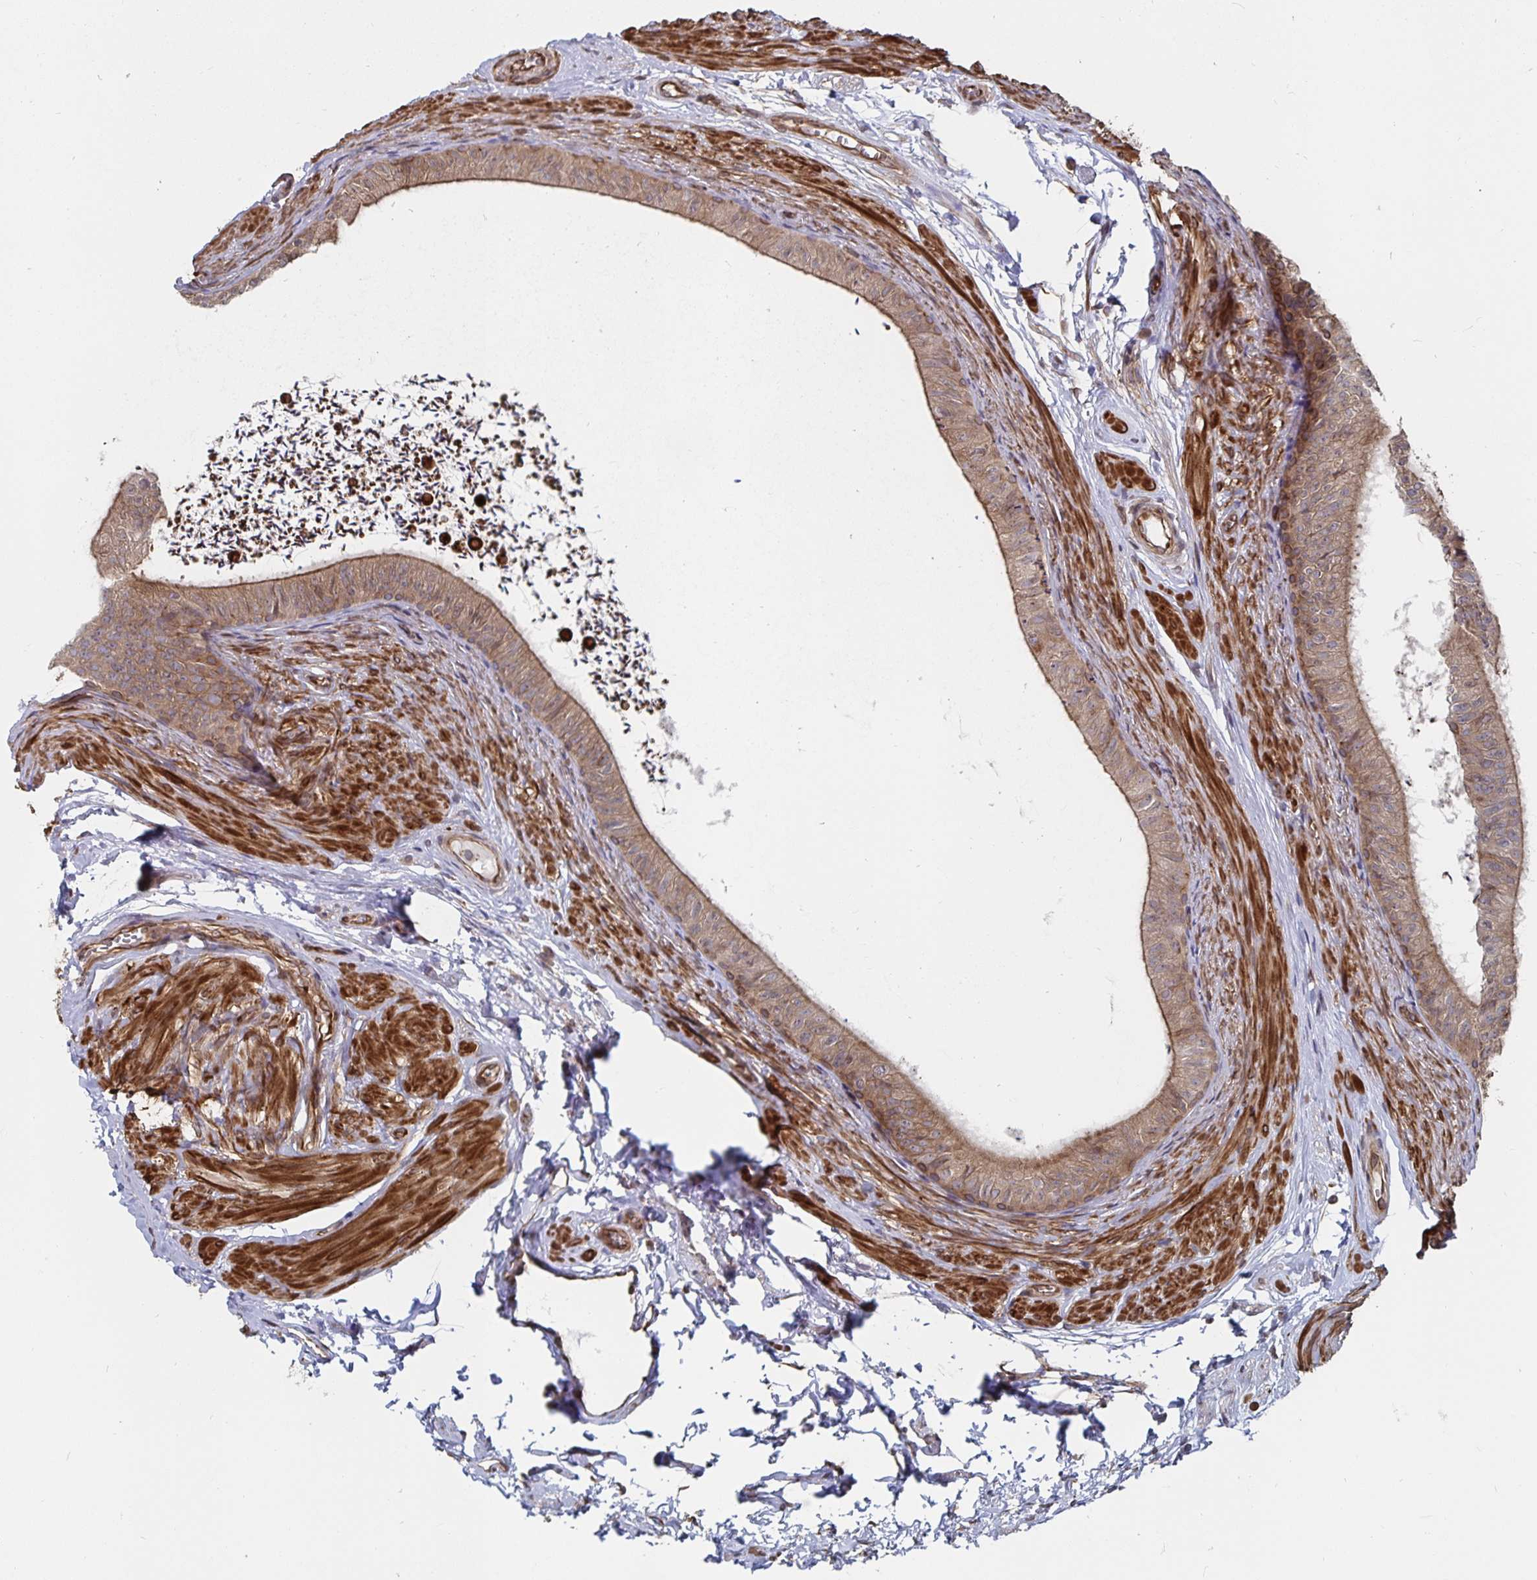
{"staining": {"intensity": "moderate", "quantity": ">75%", "location": "cytoplasmic/membranous"}, "tissue": "epididymis", "cell_type": "Glandular cells", "image_type": "normal", "snomed": [{"axis": "morphology", "description": "Normal tissue, NOS"}, {"axis": "topography", "description": "Epididymis, spermatic cord, NOS"}, {"axis": "topography", "description": "Epididymis"}, {"axis": "topography", "description": "Peripheral nerve tissue"}], "caption": "Epididymis stained with DAB (3,3'-diaminobenzidine) immunohistochemistry reveals medium levels of moderate cytoplasmic/membranous positivity in approximately >75% of glandular cells. Nuclei are stained in blue.", "gene": "BCAP29", "patient": {"sex": "male", "age": 29}}